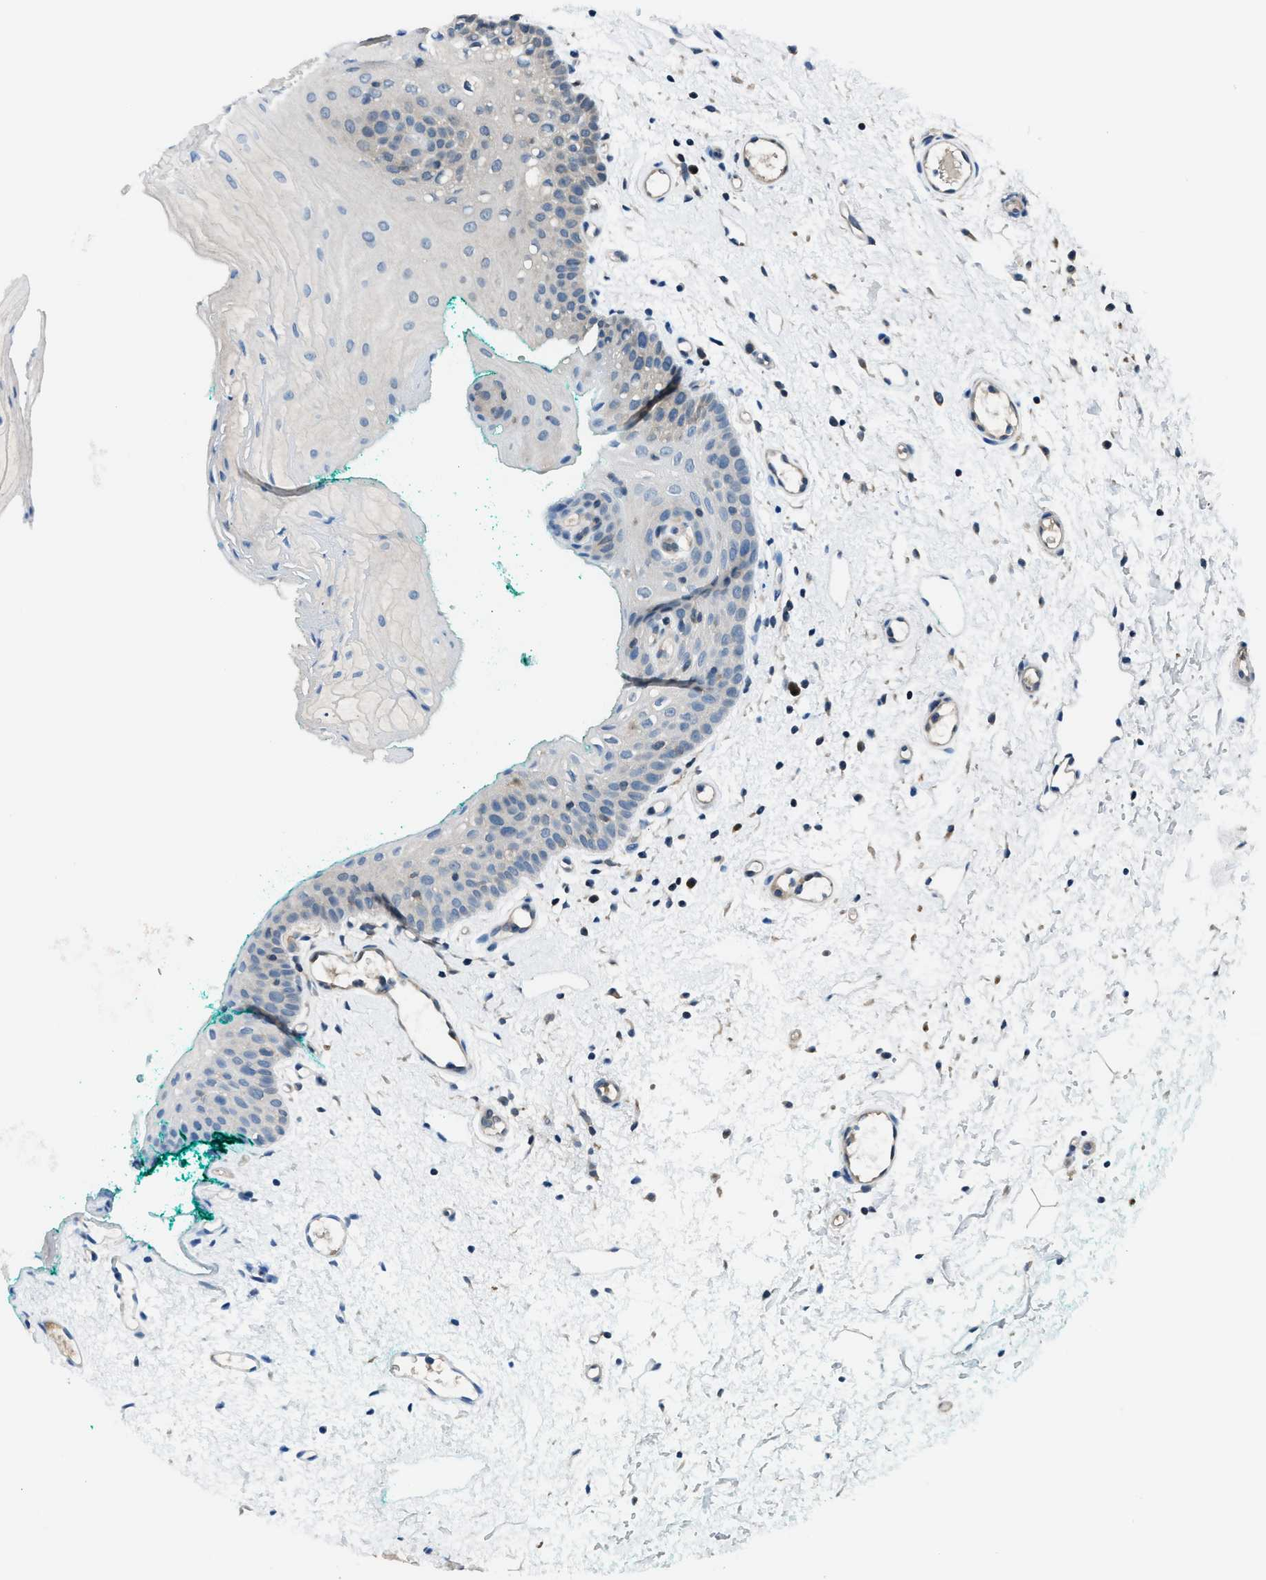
{"staining": {"intensity": "negative", "quantity": "none", "location": "none"}, "tissue": "oral mucosa", "cell_type": "Squamous epithelial cells", "image_type": "normal", "snomed": [{"axis": "morphology", "description": "Normal tissue, NOS"}, {"axis": "morphology", "description": "Squamous cell carcinoma, NOS"}, {"axis": "topography", "description": "Oral tissue"}, {"axis": "topography", "description": "Salivary gland"}, {"axis": "topography", "description": "Head-Neck"}], "caption": "A photomicrograph of human oral mucosa is negative for staining in squamous epithelial cells. (Brightfield microscopy of DAB immunohistochemistry at high magnification).", "gene": "ACP1", "patient": {"sex": "female", "age": 62}}